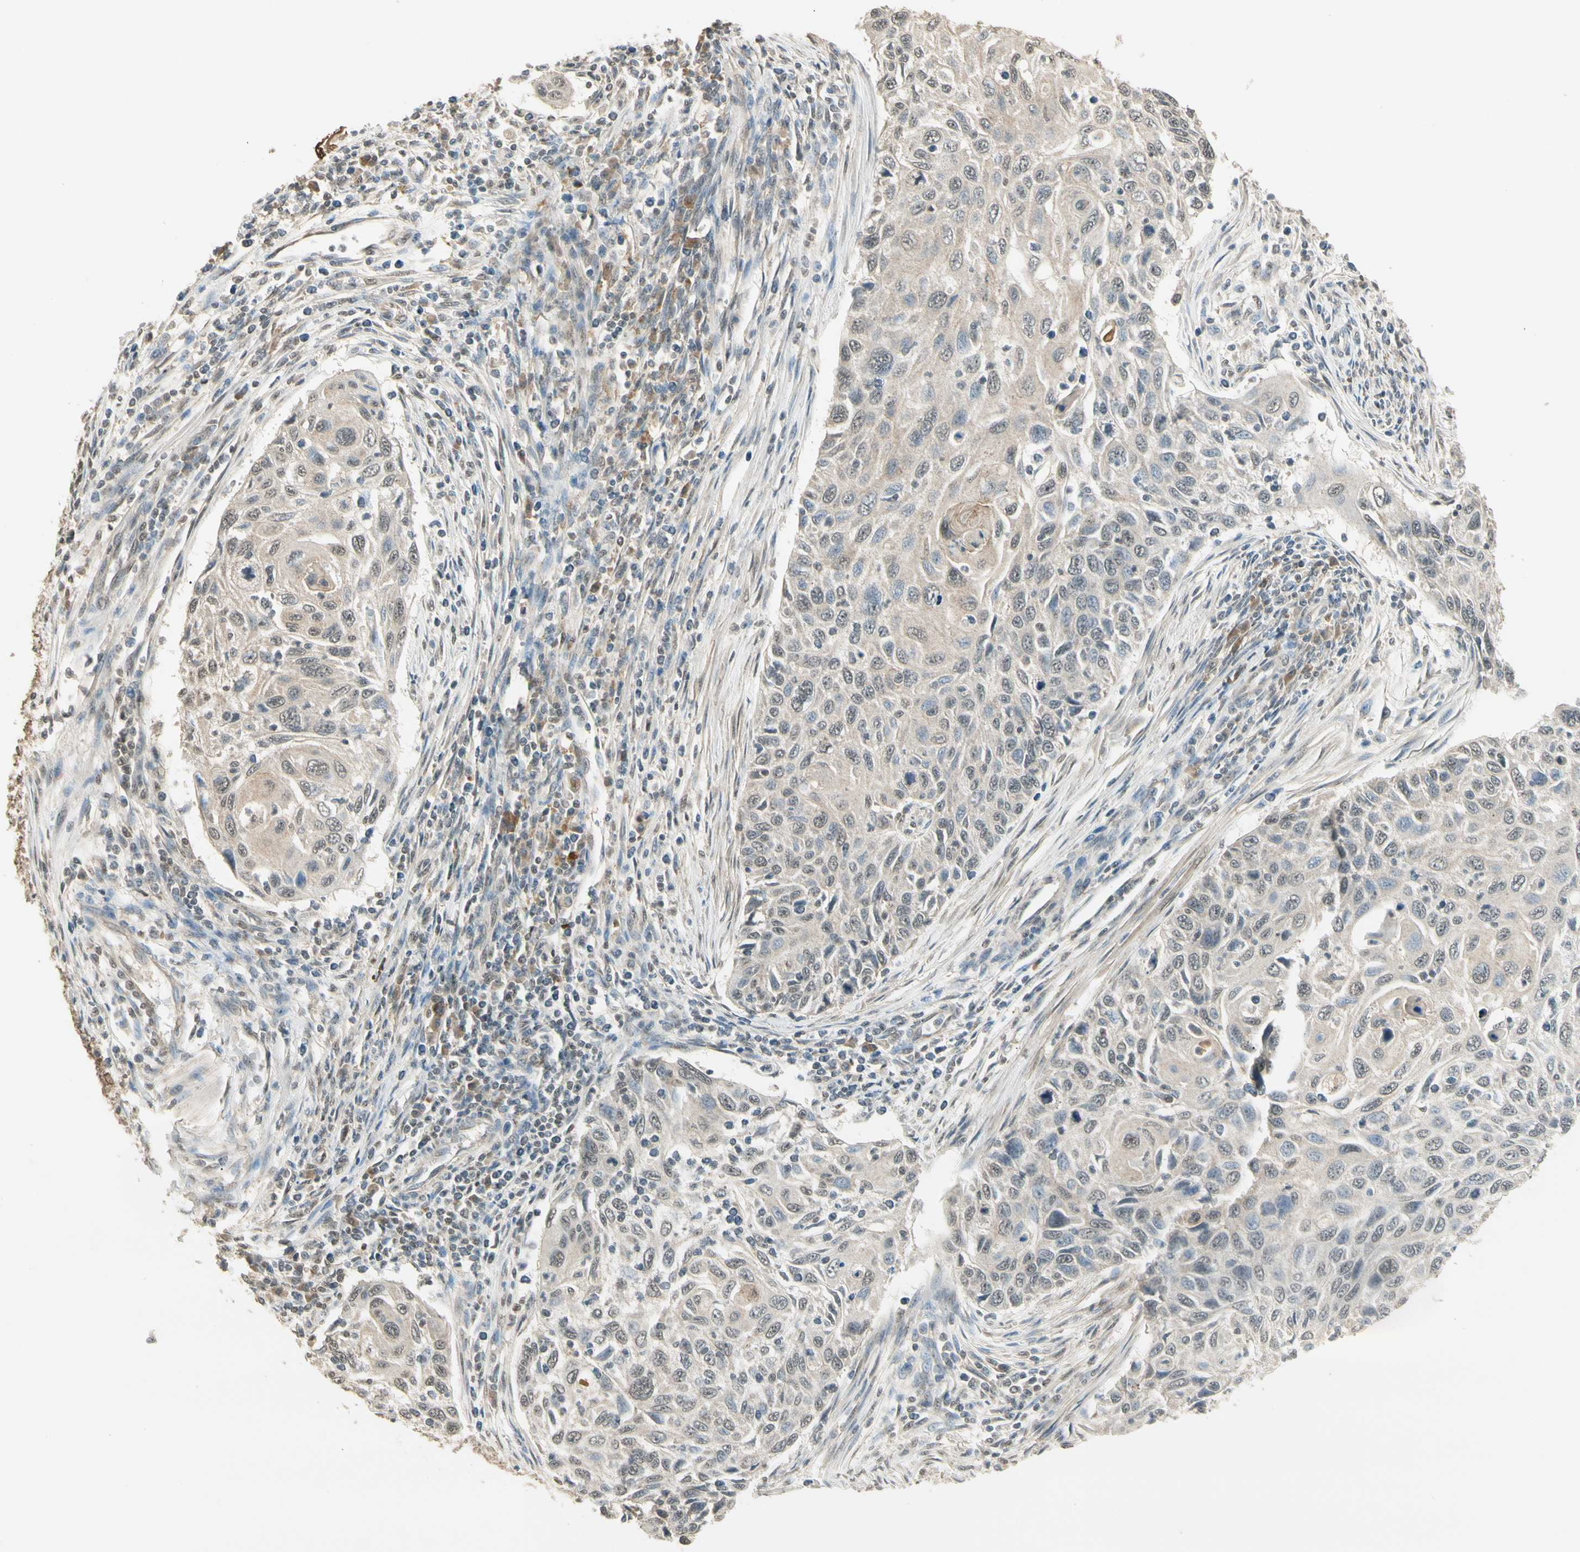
{"staining": {"intensity": "weak", "quantity": "25%-75%", "location": "cytoplasmic/membranous"}, "tissue": "cervical cancer", "cell_type": "Tumor cells", "image_type": "cancer", "snomed": [{"axis": "morphology", "description": "Squamous cell carcinoma, NOS"}, {"axis": "topography", "description": "Cervix"}], "caption": "DAB (3,3'-diaminobenzidine) immunohistochemical staining of cervical cancer (squamous cell carcinoma) demonstrates weak cytoplasmic/membranous protein expression in about 25%-75% of tumor cells.", "gene": "SGCA", "patient": {"sex": "female", "age": 70}}